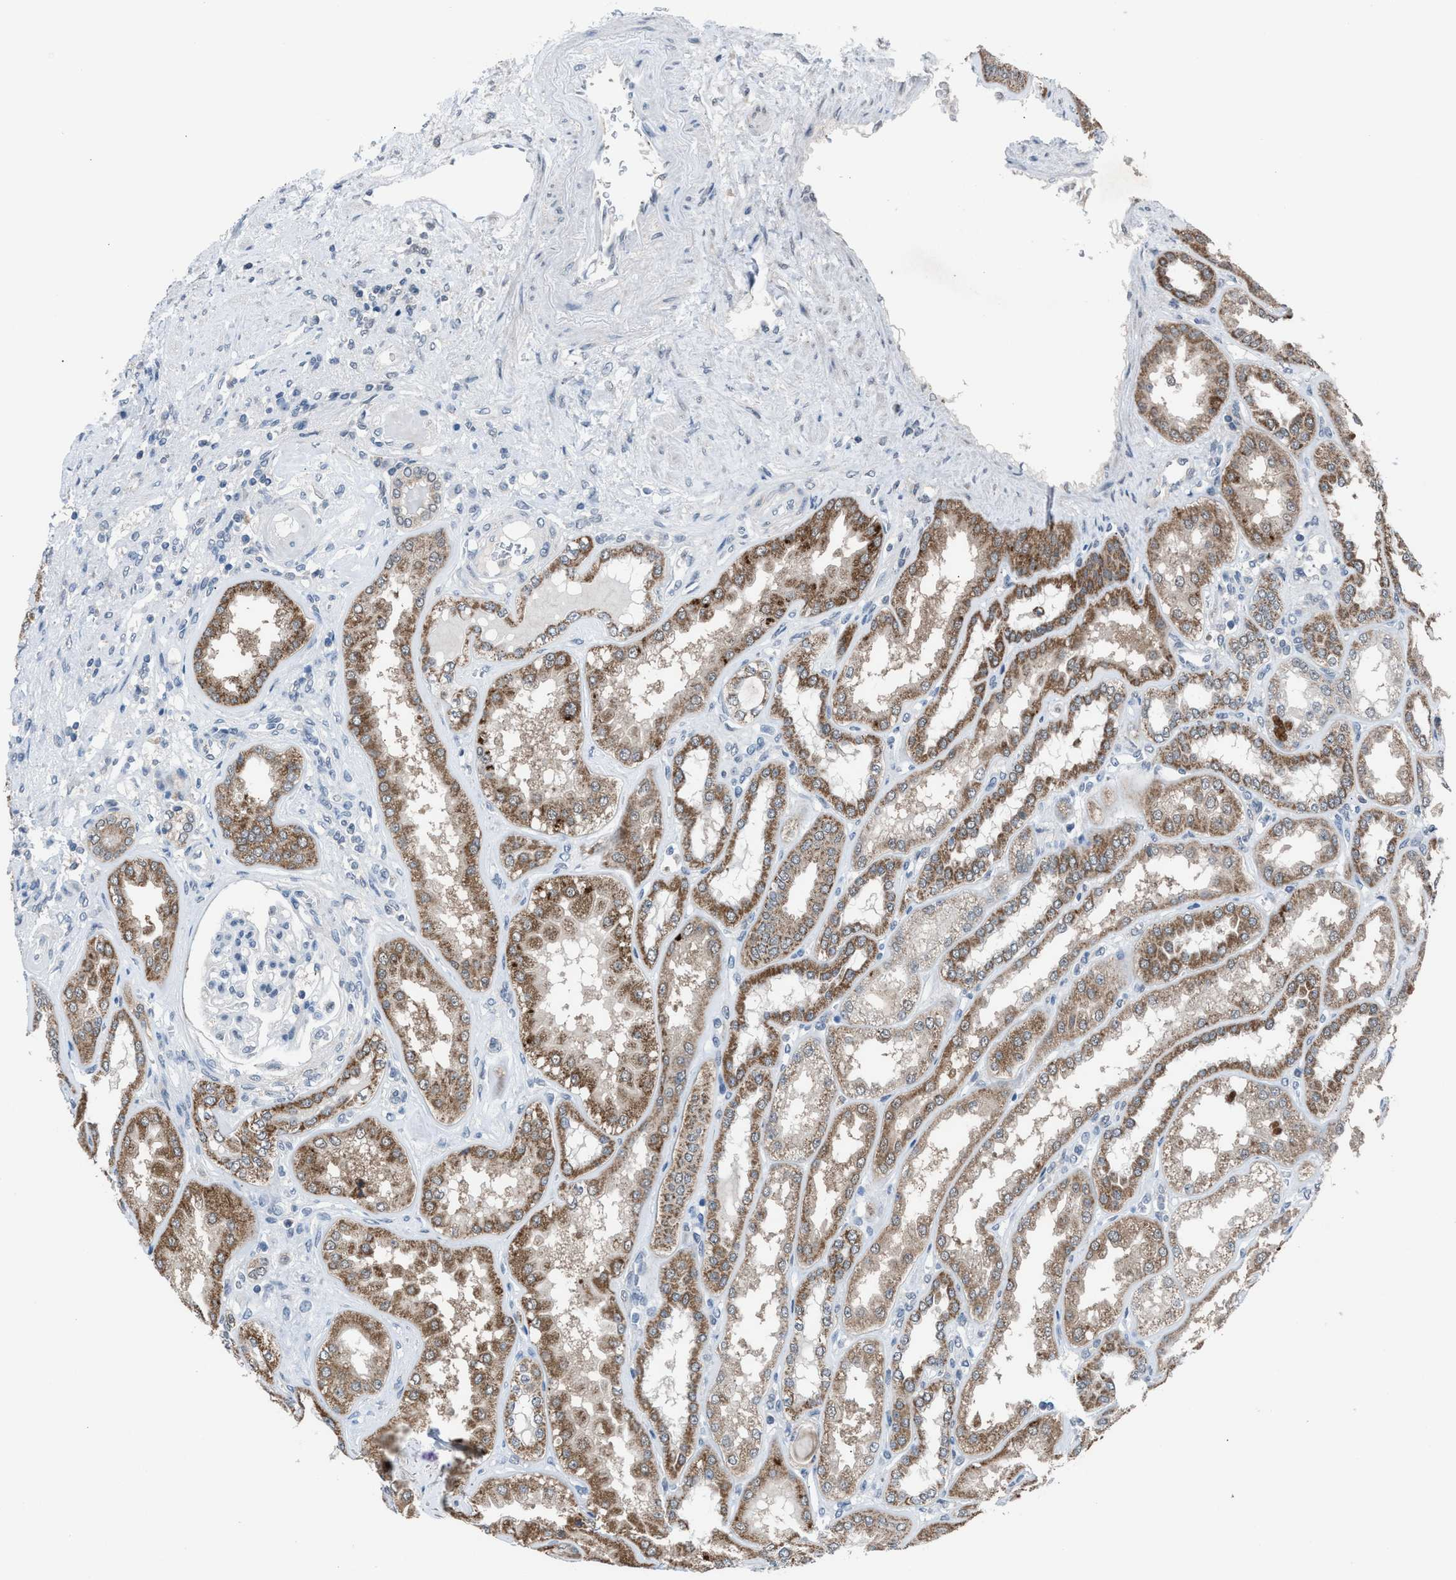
{"staining": {"intensity": "negative", "quantity": "none", "location": "none"}, "tissue": "kidney", "cell_type": "Cells in glomeruli", "image_type": "normal", "snomed": [{"axis": "morphology", "description": "Normal tissue, NOS"}, {"axis": "topography", "description": "Kidney"}], "caption": "The histopathology image demonstrates no staining of cells in glomeruli in normal kidney.", "gene": "ANAPC11", "patient": {"sex": "female", "age": 56}}